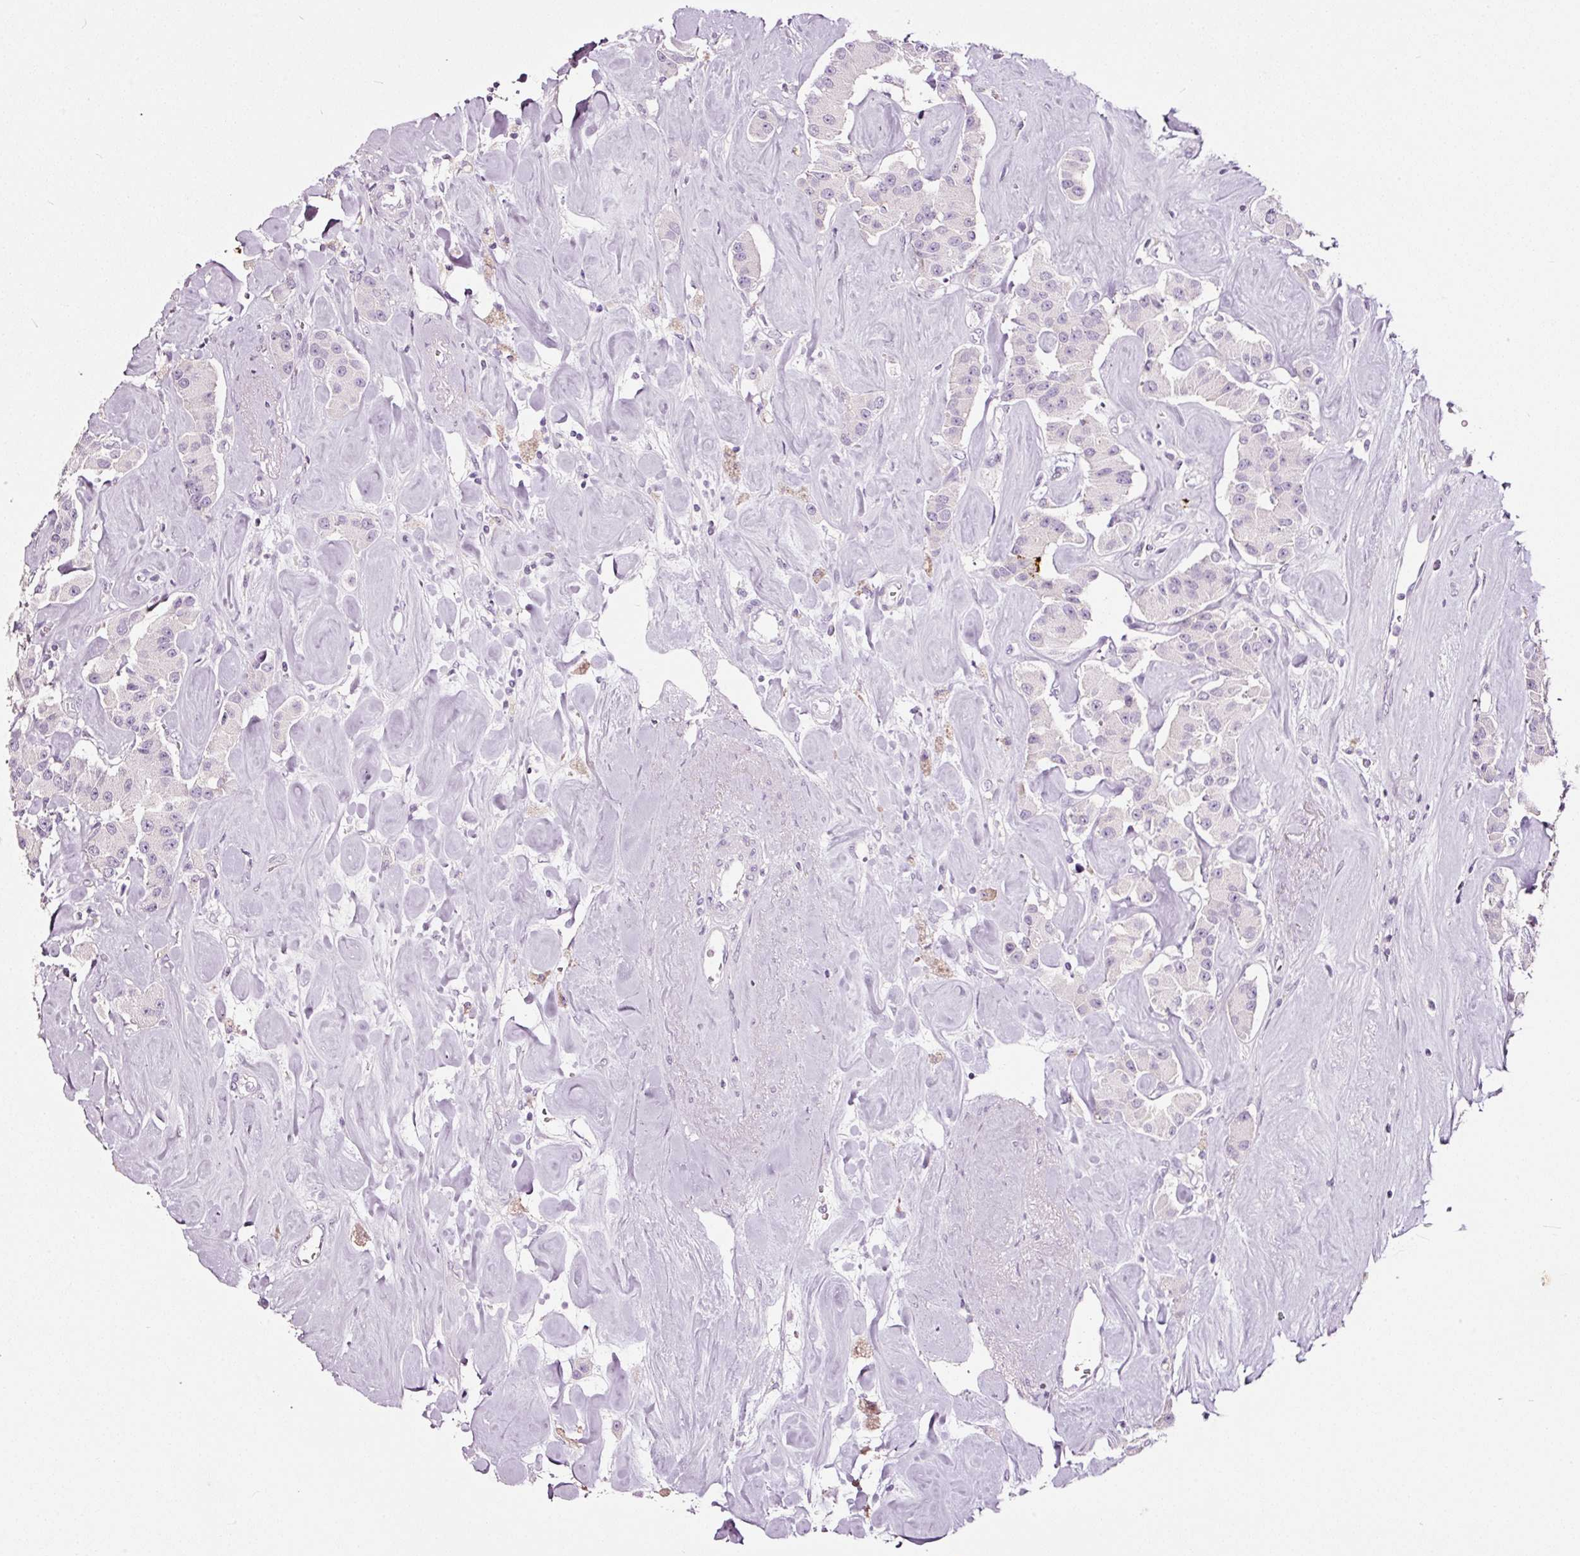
{"staining": {"intensity": "negative", "quantity": "none", "location": "none"}, "tissue": "carcinoid", "cell_type": "Tumor cells", "image_type": "cancer", "snomed": [{"axis": "morphology", "description": "Carcinoid, malignant, NOS"}, {"axis": "topography", "description": "Pancreas"}], "caption": "The immunohistochemistry histopathology image has no significant positivity in tumor cells of carcinoid (malignant) tissue.", "gene": "LAMP3", "patient": {"sex": "male", "age": 41}}